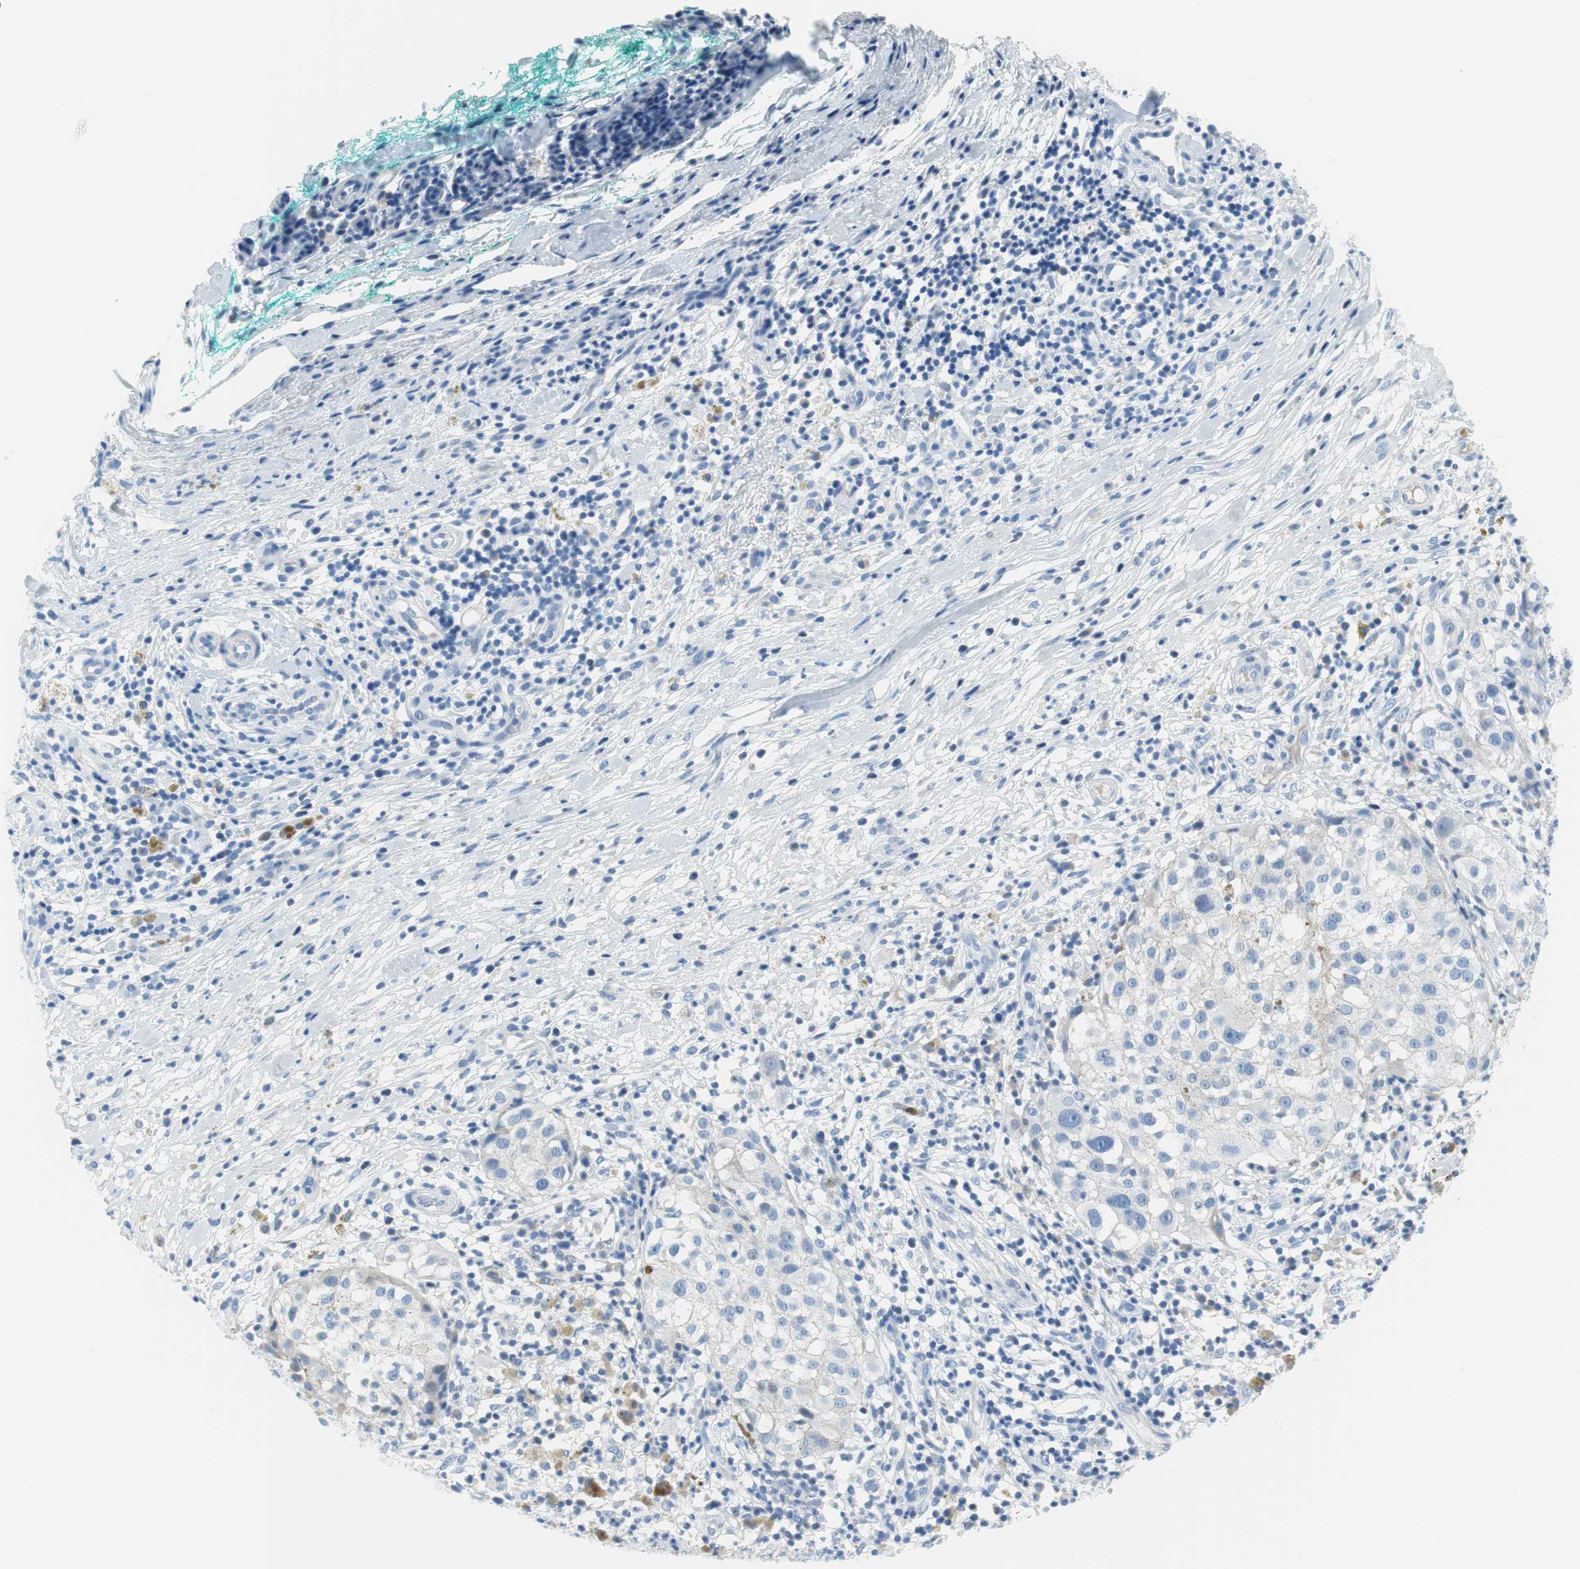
{"staining": {"intensity": "negative", "quantity": "none", "location": "none"}, "tissue": "melanoma", "cell_type": "Tumor cells", "image_type": "cancer", "snomed": [{"axis": "morphology", "description": "Necrosis, NOS"}, {"axis": "morphology", "description": "Malignant melanoma, NOS"}, {"axis": "topography", "description": "Skin"}], "caption": "Tumor cells show no significant positivity in melanoma.", "gene": "MYH1", "patient": {"sex": "female", "age": 87}}